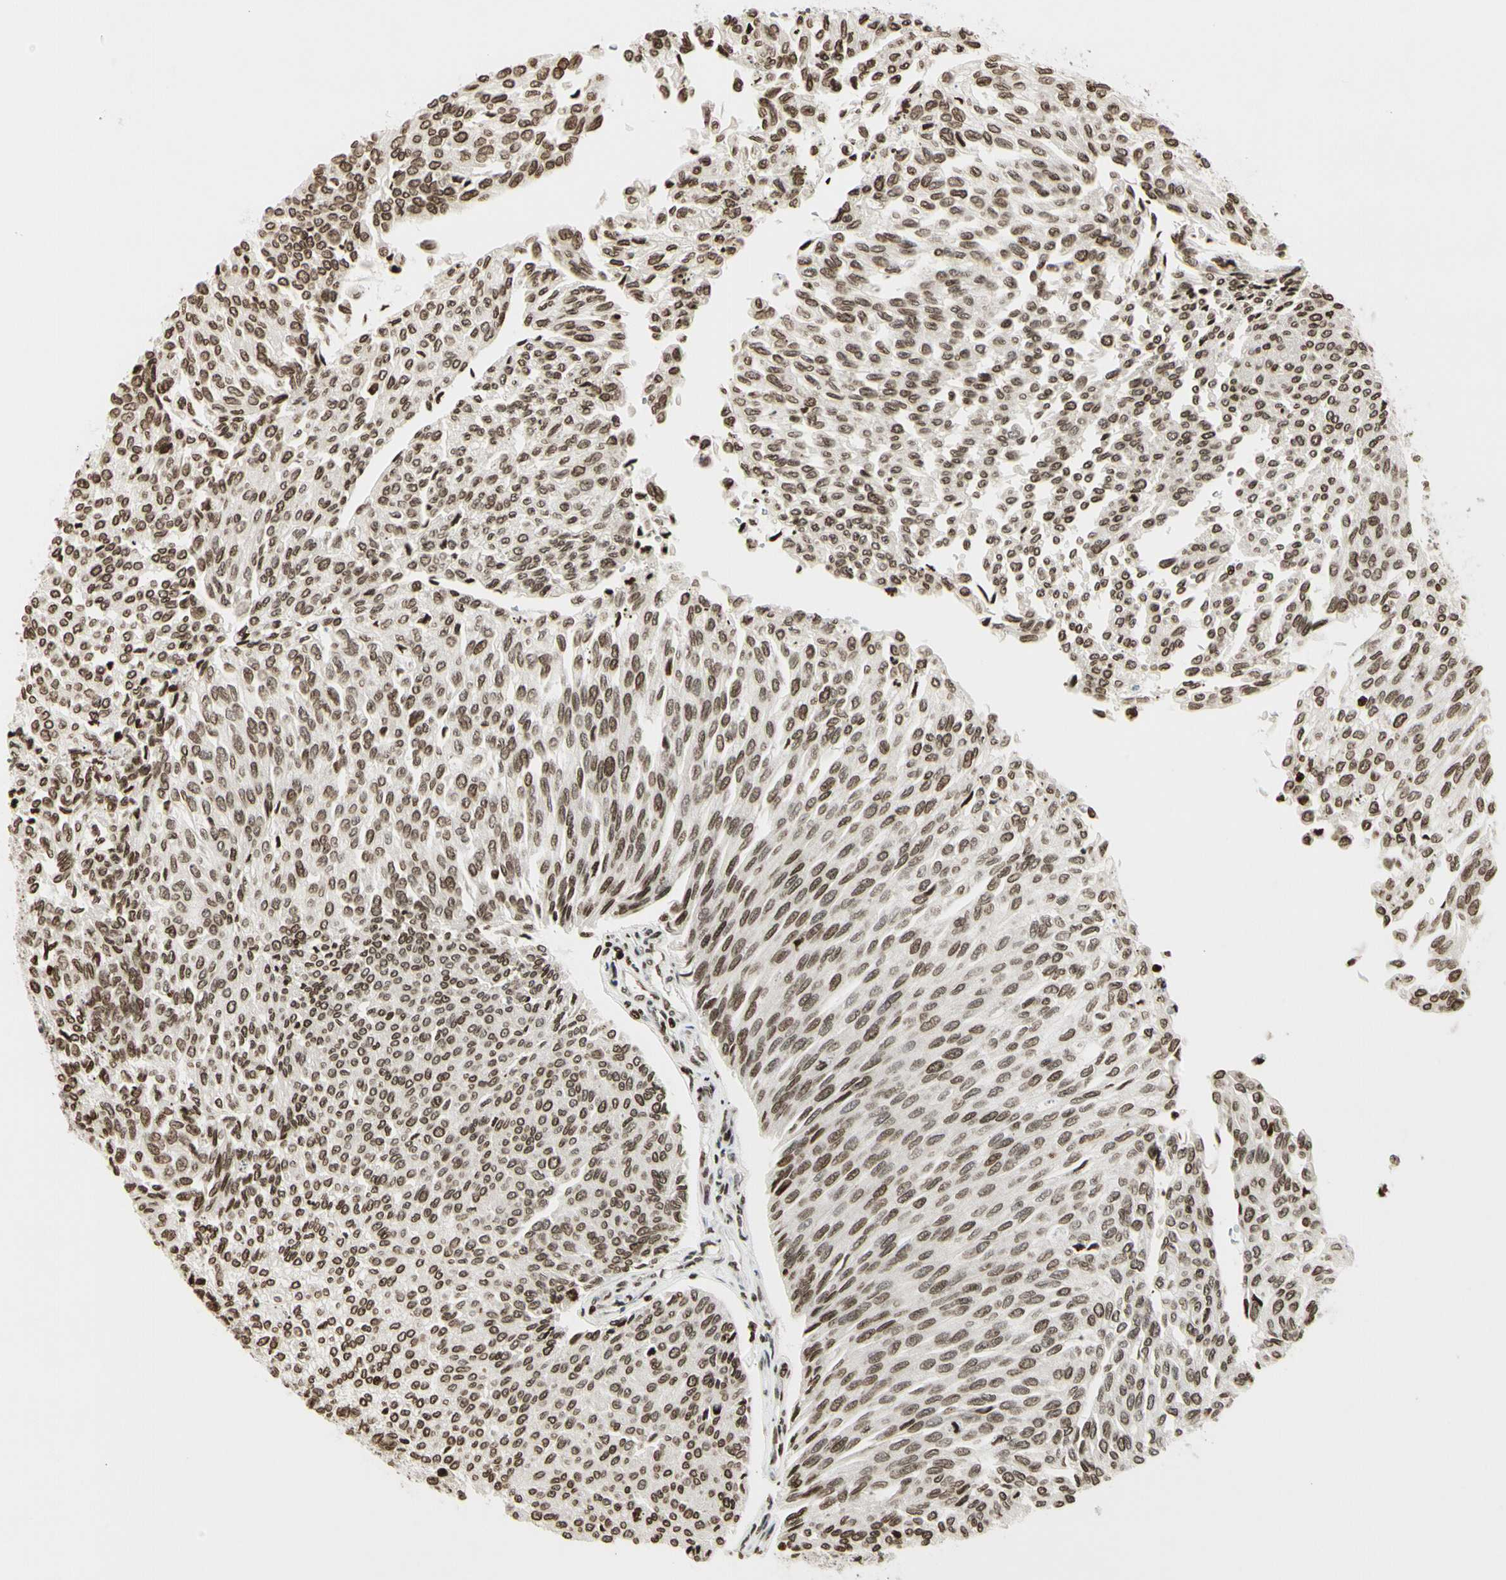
{"staining": {"intensity": "moderate", "quantity": ">75%", "location": "nuclear"}, "tissue": "urothelial cancer", "cell_type": "Tumor cells", "image_type": "cancer", "snomed": [{"axis": "morphology", "description": "Urothelial carcinoma, Low grade"}, {"axis": "topography", "description": "Urinary bladder"}], "caption": "Protein analysis of urothelial carcinoma (low-grade) tissue demonstrates moderate nuclear positivity in approximately >75% of tumor cells. Using DAB (3,3'-diaminobenzidine) (brown) and hematoxylin (blue) stains, captured at high magnification using brightfield microscopy.", "gene": "RORA", "patient": {"sex": "female", "age": 79}}